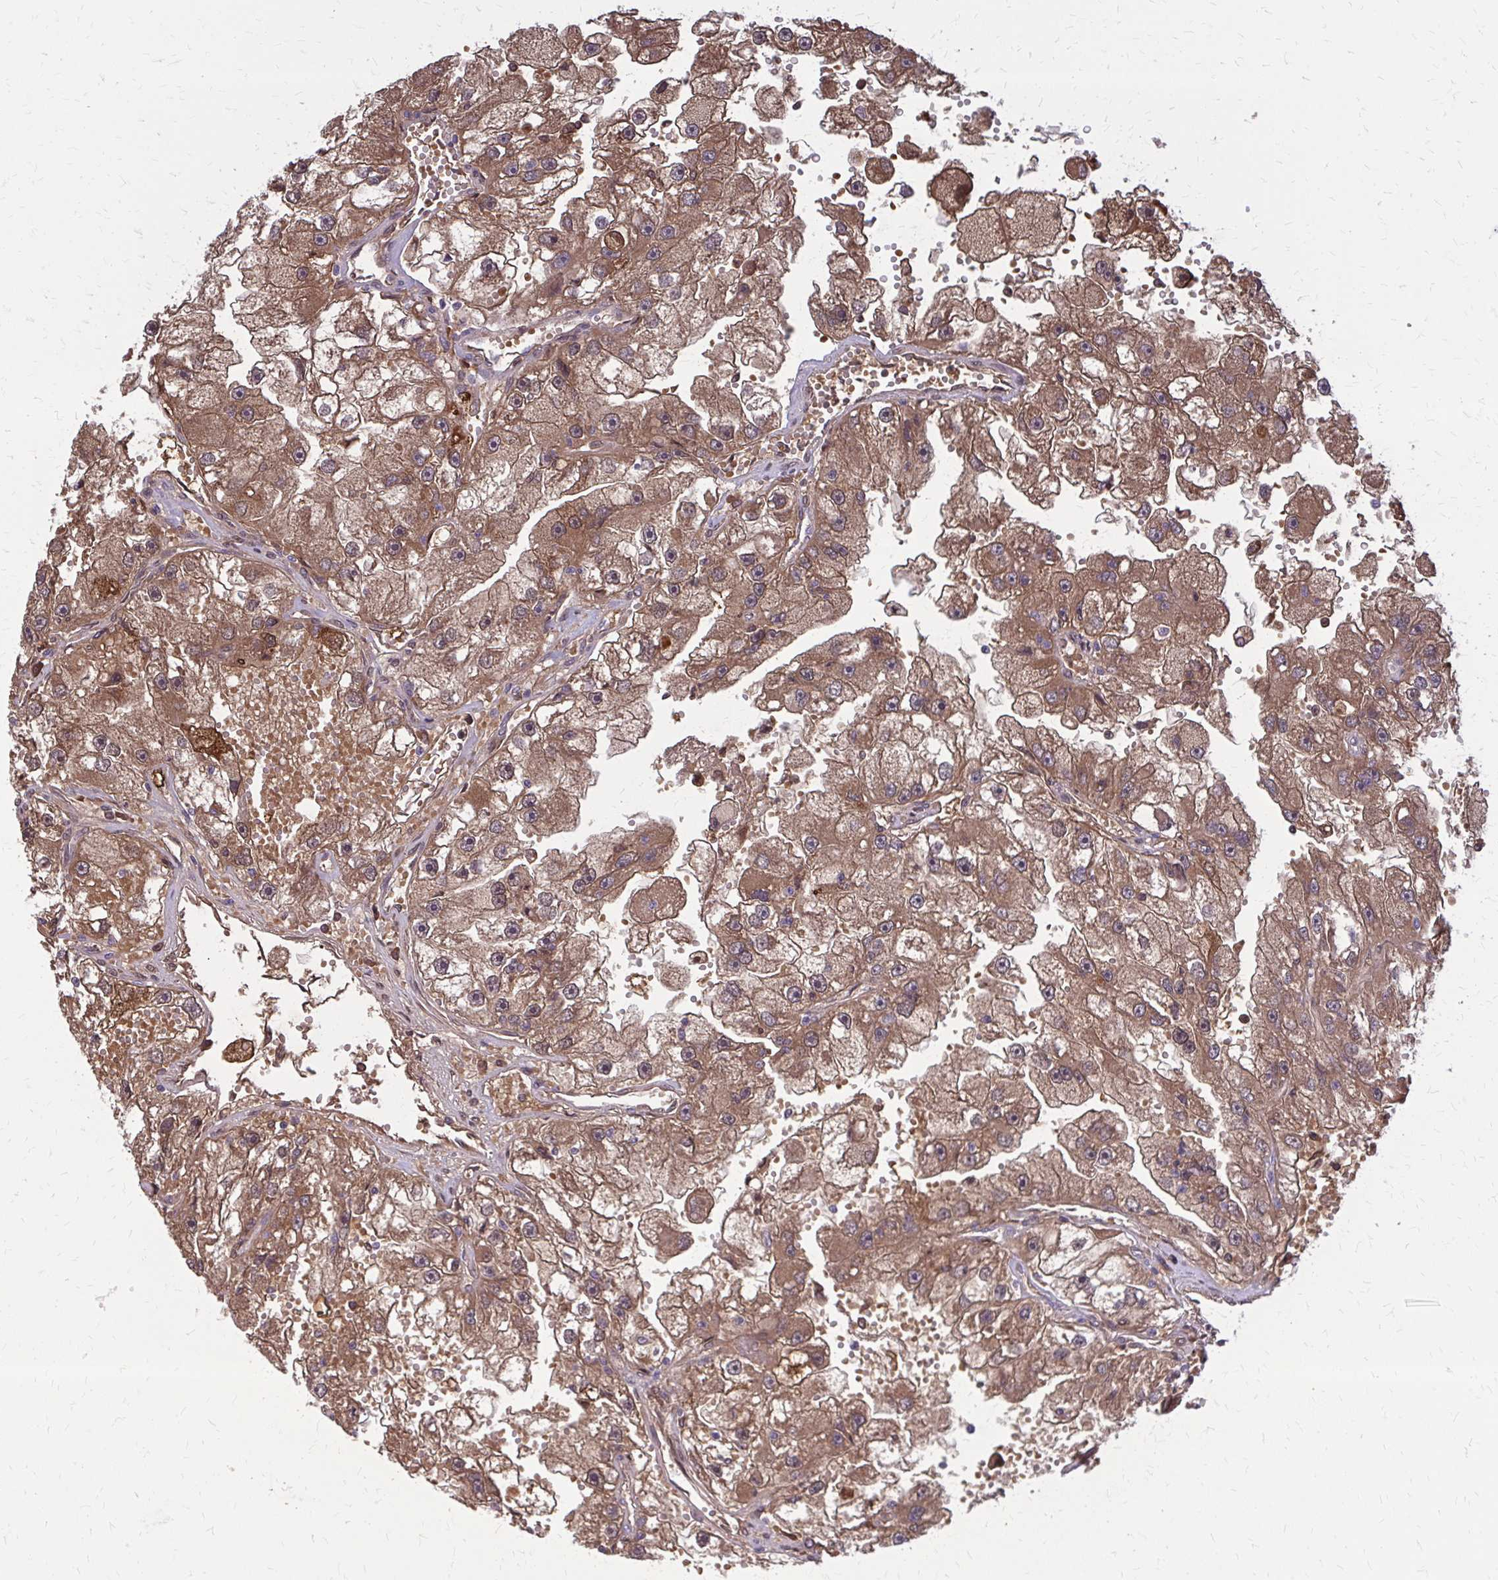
{"staining": {"intensity": "moderate", "quantity": ">75%", "location": "cytoplasmic/membranous"}, "tissue": "renal cancer", "cell_type": "Tumor cells", "image_type": "cancer", "snomed": [{"axis": "morphology", "description": "Adenocarcinoma, NOS"}, {"axis": "topography", "description": "Kidney"}], "caption": "Human adenocarcinoma (renal) stained for a protein (brown) exhibits moderate cytoplasmic/membranous positive positivity in approximately >75% of tumor cells.", "gene": "DBI", "patient": {"sex": "male", "age": 63}}